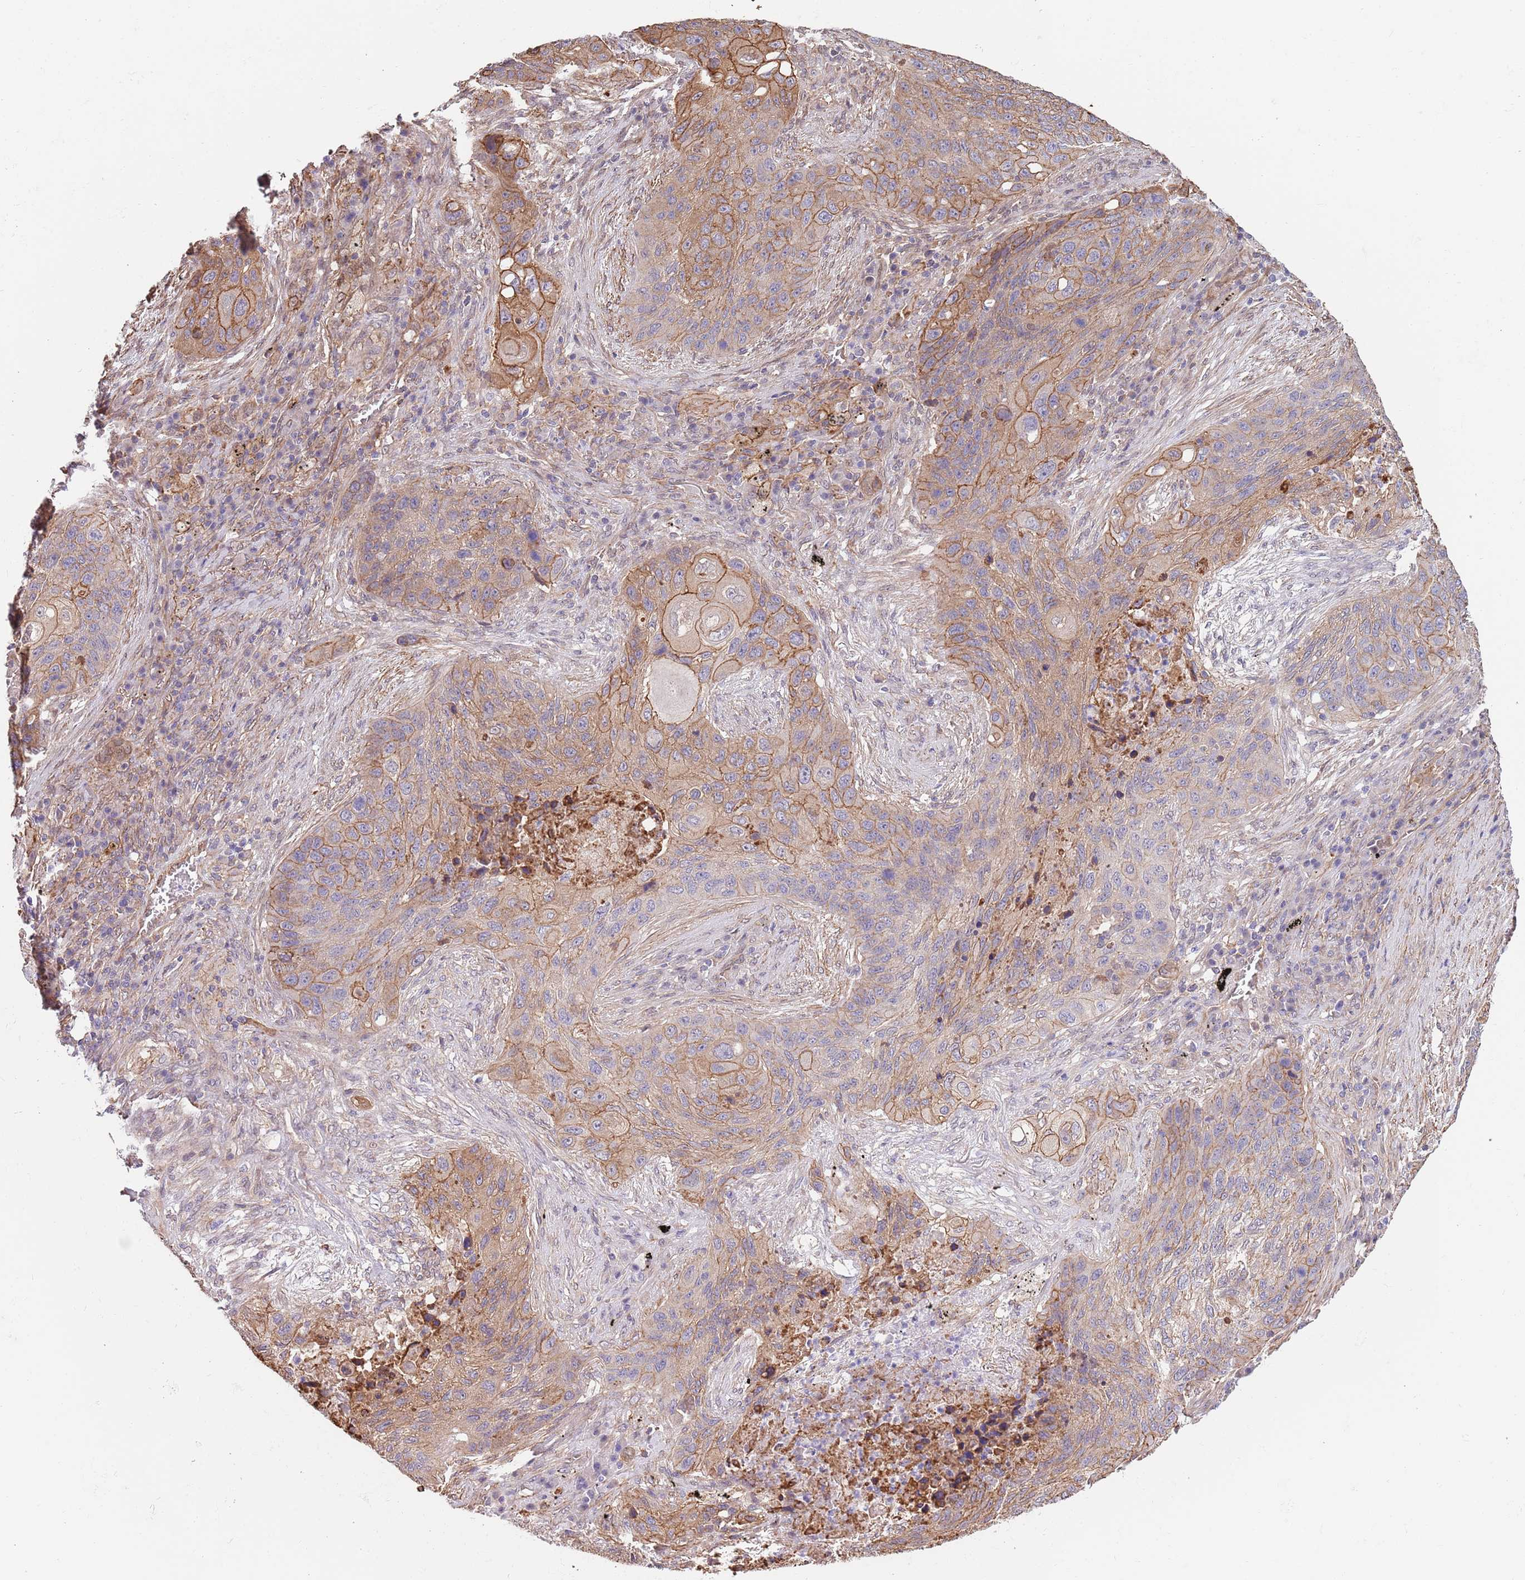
{"staining": {"intensity": "moderate", "quantity": ">75%", "location": "cytoplasmic/membranous"}, "tissue": "lung cancer", "cell_type": "Tumor cells", "image_type": "cancer", "snomed": [{"axis": "morphology", "description": "Squamous cell carcinoma, NOS"}, {"axis": "topography", "description": "Lung"}], "caption": "Immunohistochemical staining of lung cancer (squamous cell carcinoma) demonstrates medium levels of moderate cytoplasmic/membranous protein staining in approximately >75% of tumor cells.", "gene": "BPNT1", "patient": {"sex": "female", "age": 63}}